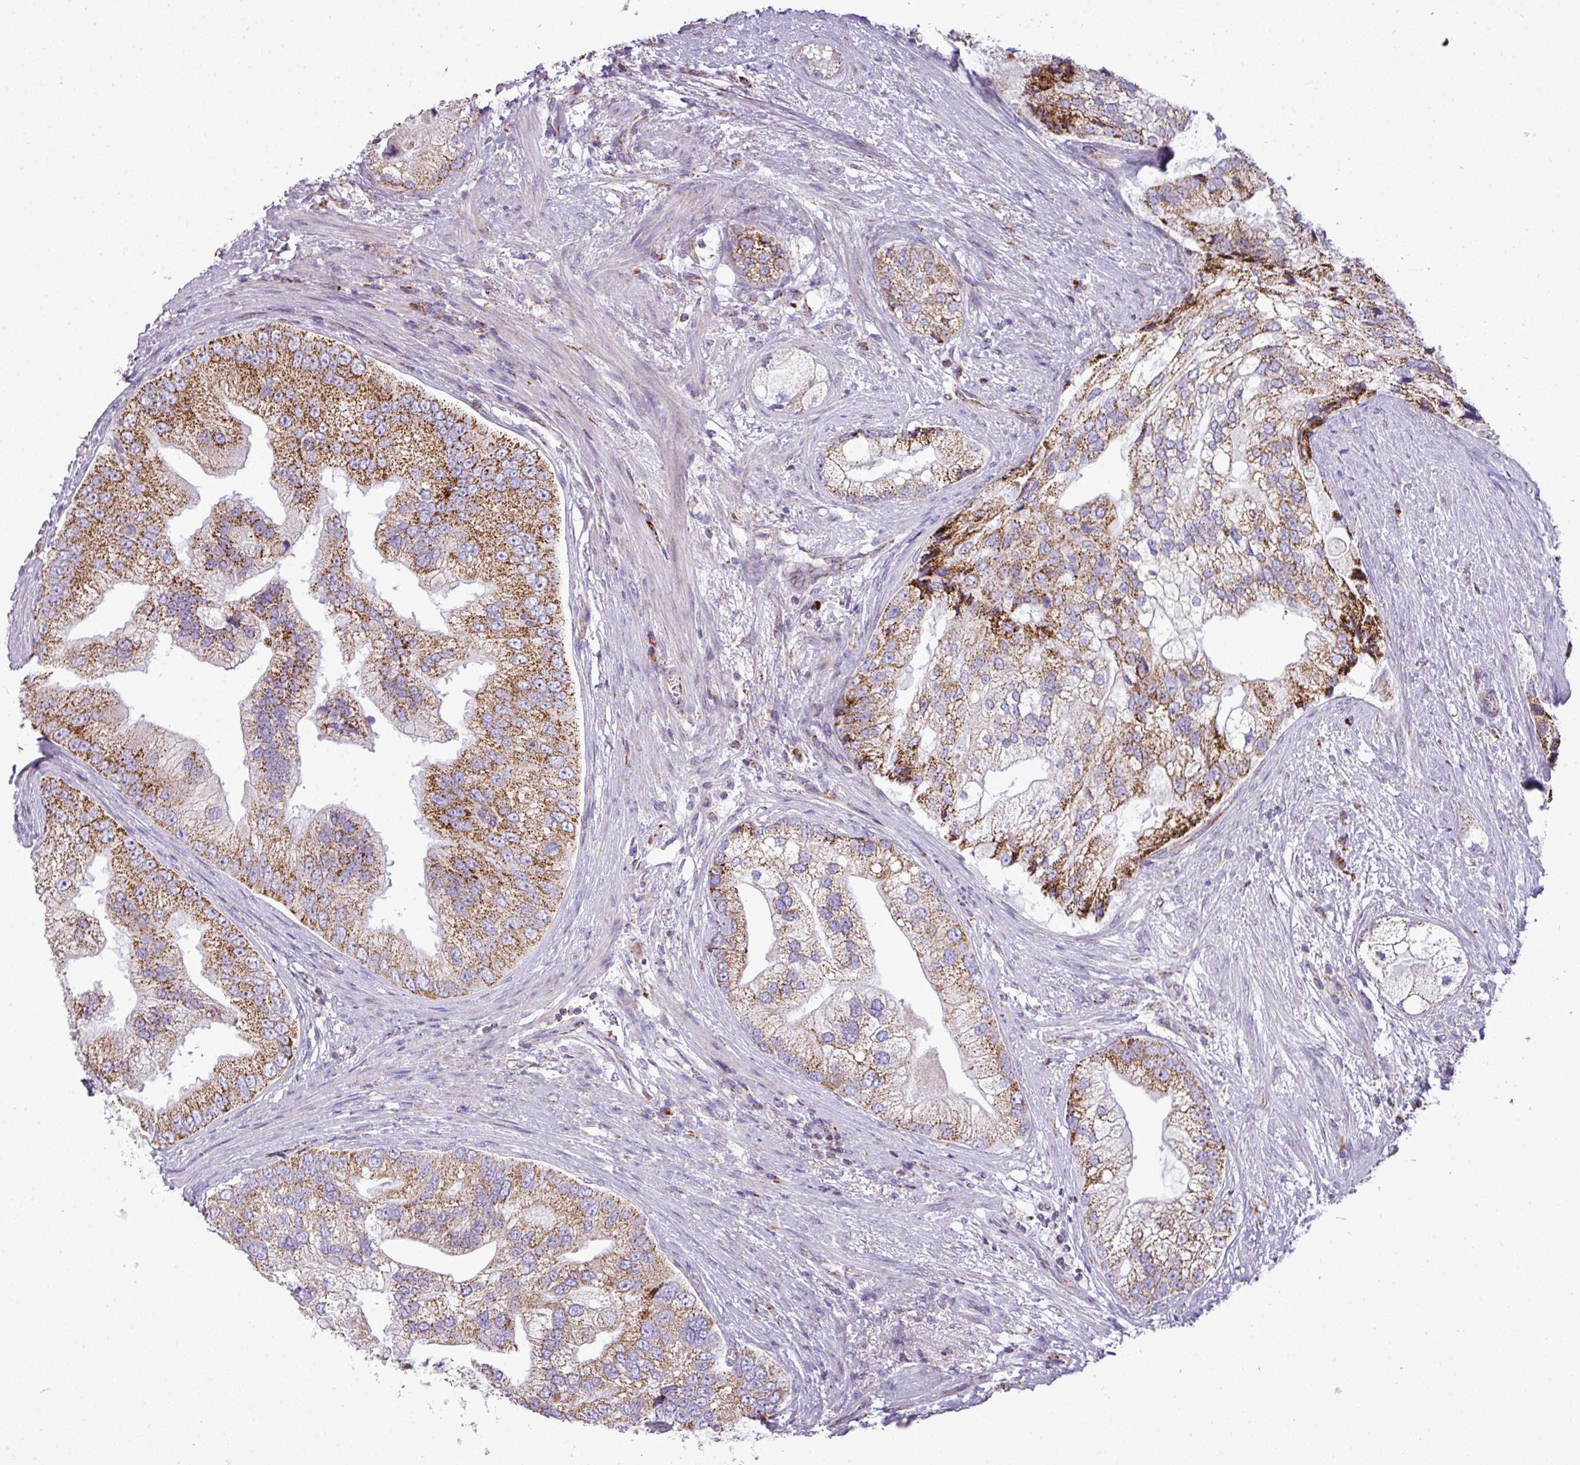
{"staining": {"intensity": "moderate", "quantity": ">75%", "location": "cytoplasmic/membranous"}, "tissue": "prostate cancer", "cell_type": "Tumor cells", "image_type": "cancer", "snomed": [{"axis": "morphology", "description": "Adenocarcinoma, High grade"}, {"axis": "topography", "description": "Prostate"}], "caption": "Human prostate cancer (high-grade adenocarcinoma) stained with a brown dye reveals moderate cytoplasmic/membranous positive expression in about >75% of tumor cells.", "gene": "ZNF81", "patient": {"sex": "male", "age": 70}}